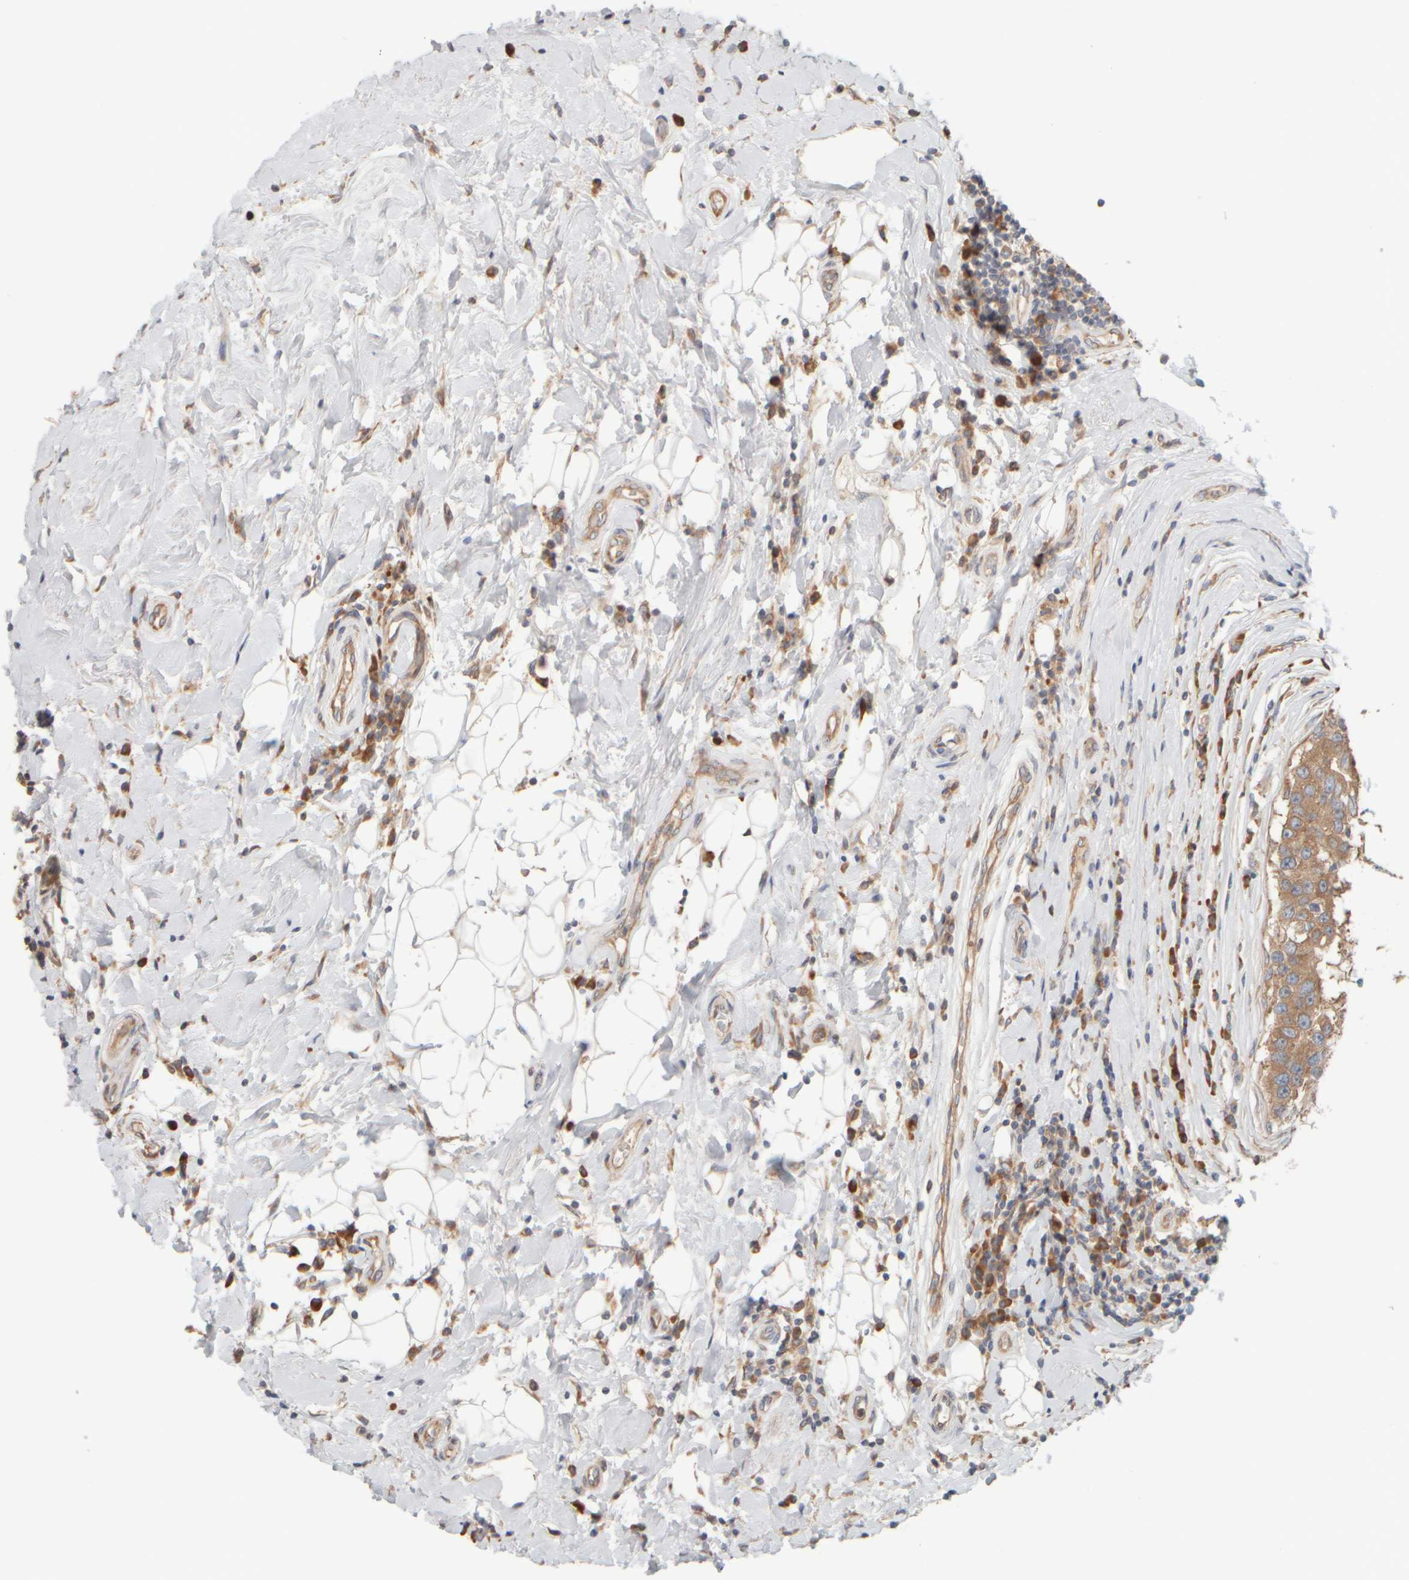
{"staining": {"intensity": "moderate", "quantity": ">75%", "location": "cytoplasmic/membranous"}, "tissue": "breast cancer", "cell_type": "Tumor cells", "image_type": "cancer", "snomed": [{"axis": "morphology", "description": "Duct carcinoma"}, {"axis": "topography", "description": "Breast"}], "caption": "The micrograph shows staining of breast cancer, revealing moderate cytoplasmic/membranous protein staining (brown color) within tumor cells. The staining was performed using DAB, with brown indicating positive protein expression. Nuclei are stained blue with hematoxylin.", "gene": "EIF2B3", "patient": {"sex": "female", "age": 27}}